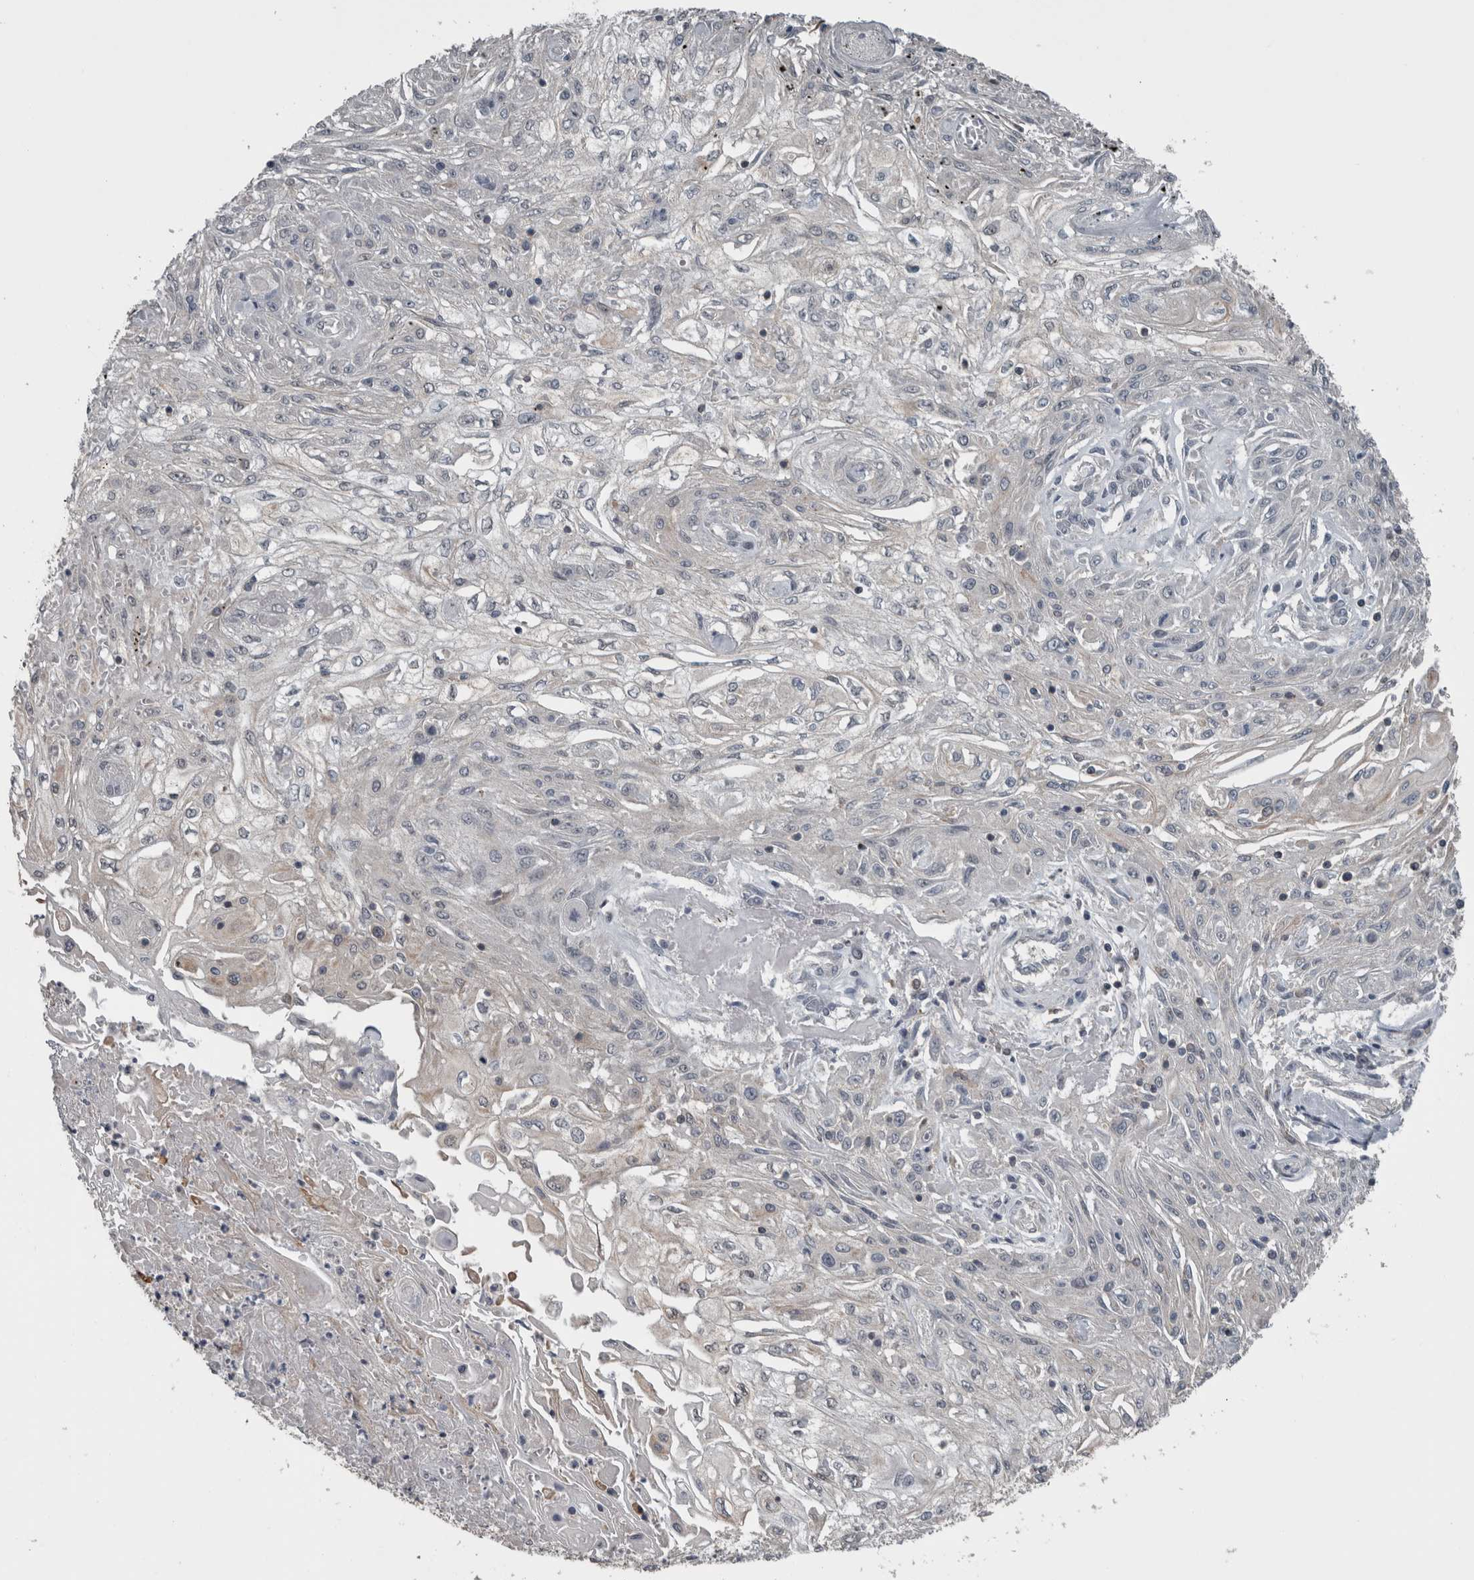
{"staining": {"intensity": "negative", "quantity": "none", "location": "none"}, "tissue": "skin cancer", "cell_type": "Tumor cells", "image_type": "cancer", "snomed": [{"axis": "morphology", "description": "Squamous cell carcinoma, NOS"}, {"axis": "morphology", "description": "Squamous cell carcinoma, metastatic, NOS"}, {"axis": "topography", "description": "Skin"}, {"axis": "topography", "description": "Lymph node"}], "caption": "Squamous cell carcinoma (skin) was stained to show a protein in brown. There is no significant staining in tumor cells. (Immunohistochemistry (ihc), brightfield microscopy, high magnification).", "gene": "ZBTB21", "patient": {"sex": "male", "age": 75}}